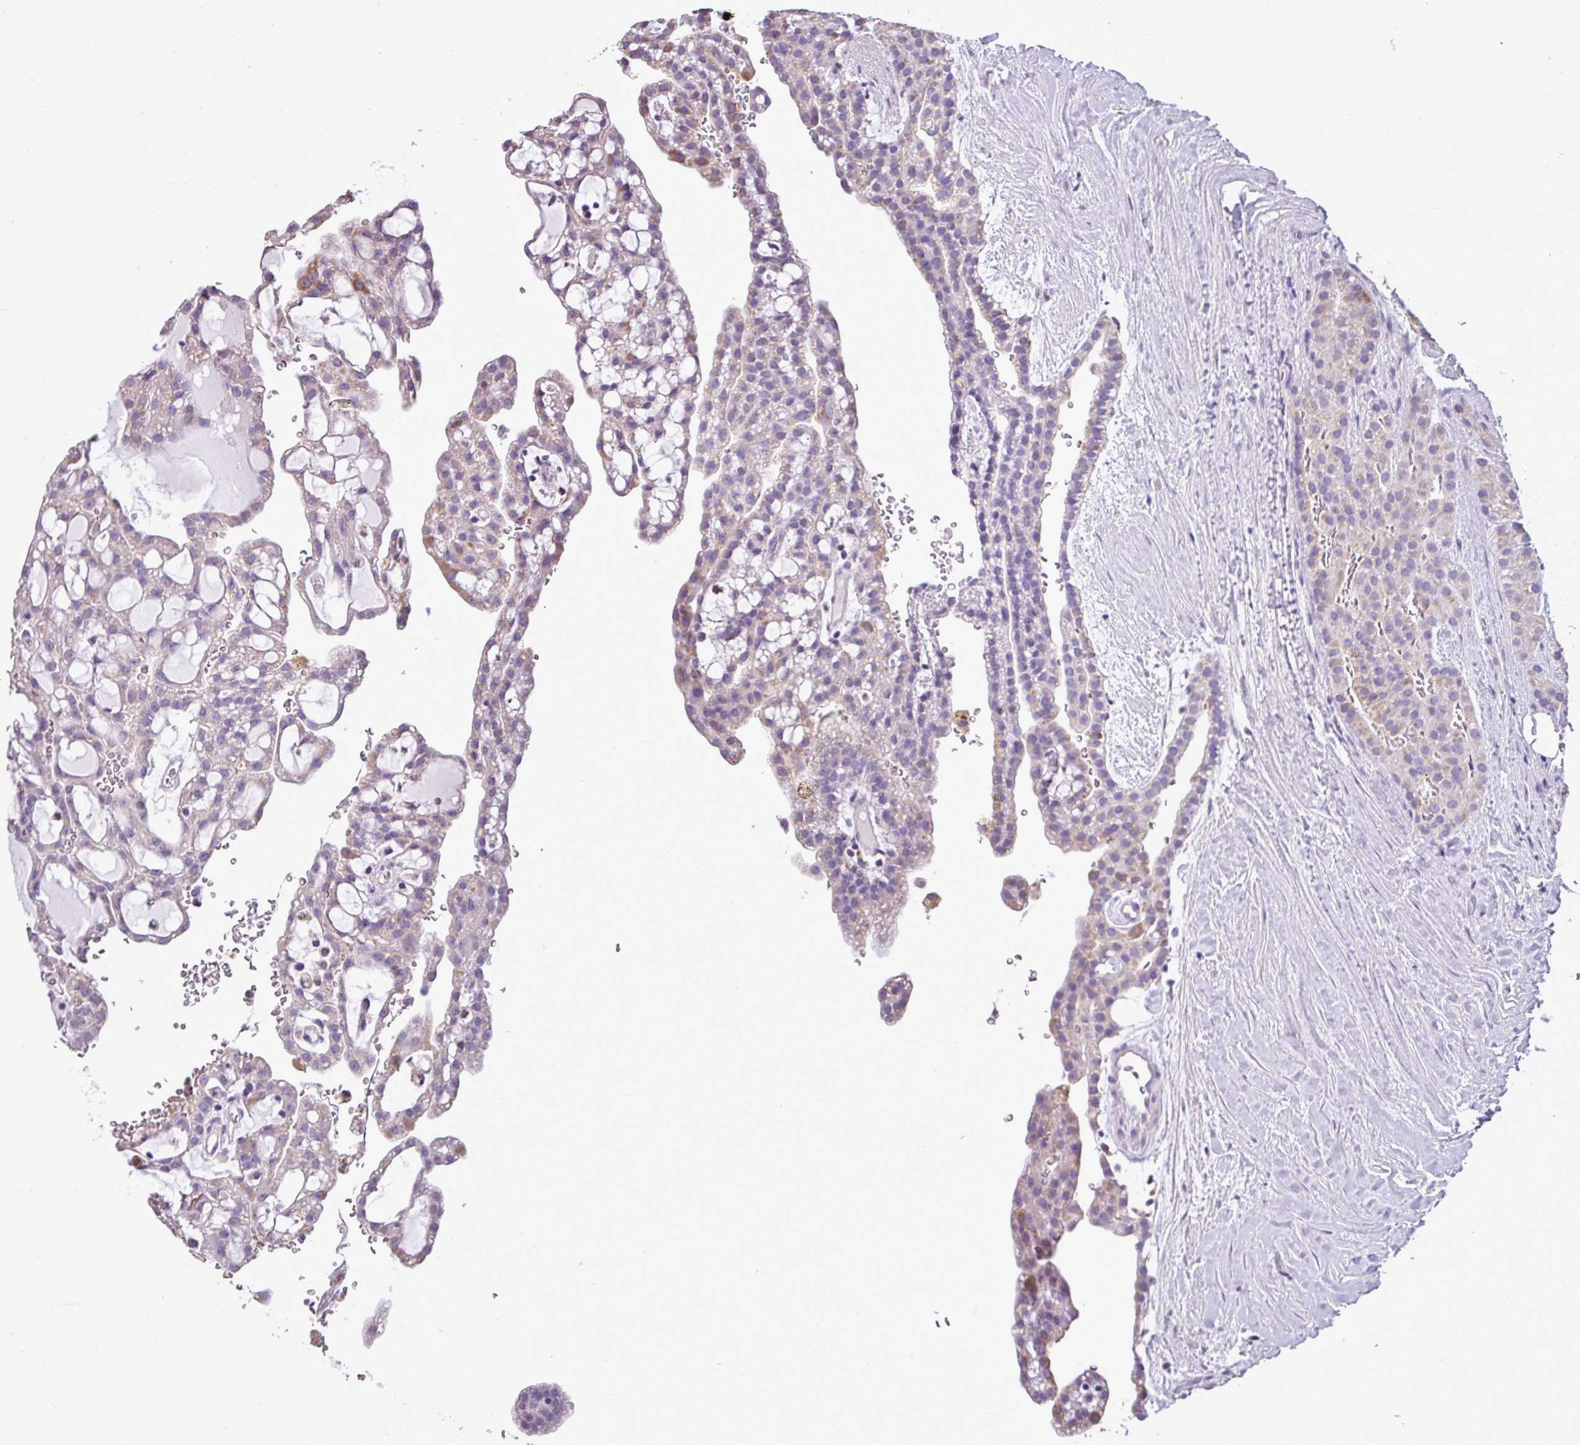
{"staining": {"intensity": "weak", "quantity": "<25%", "location": "cytoplasmic/membranous"}, "tissue": "renal cancer", "cell_type": "Tumor cells", "image_type": "cancer", "snomed": [{"axis": "morphology", "description": "Adenocarcinoma, NOS"}, {"axis": "topography", "description": "Kidney"}], "caption": "The IHC image has no significant positivity in tumor cells of renal adenocarcinoma tissue. Nuclei are stained in blue.", "gene": "ALDH2", "patient": {"sex": "male", "age": 63}}